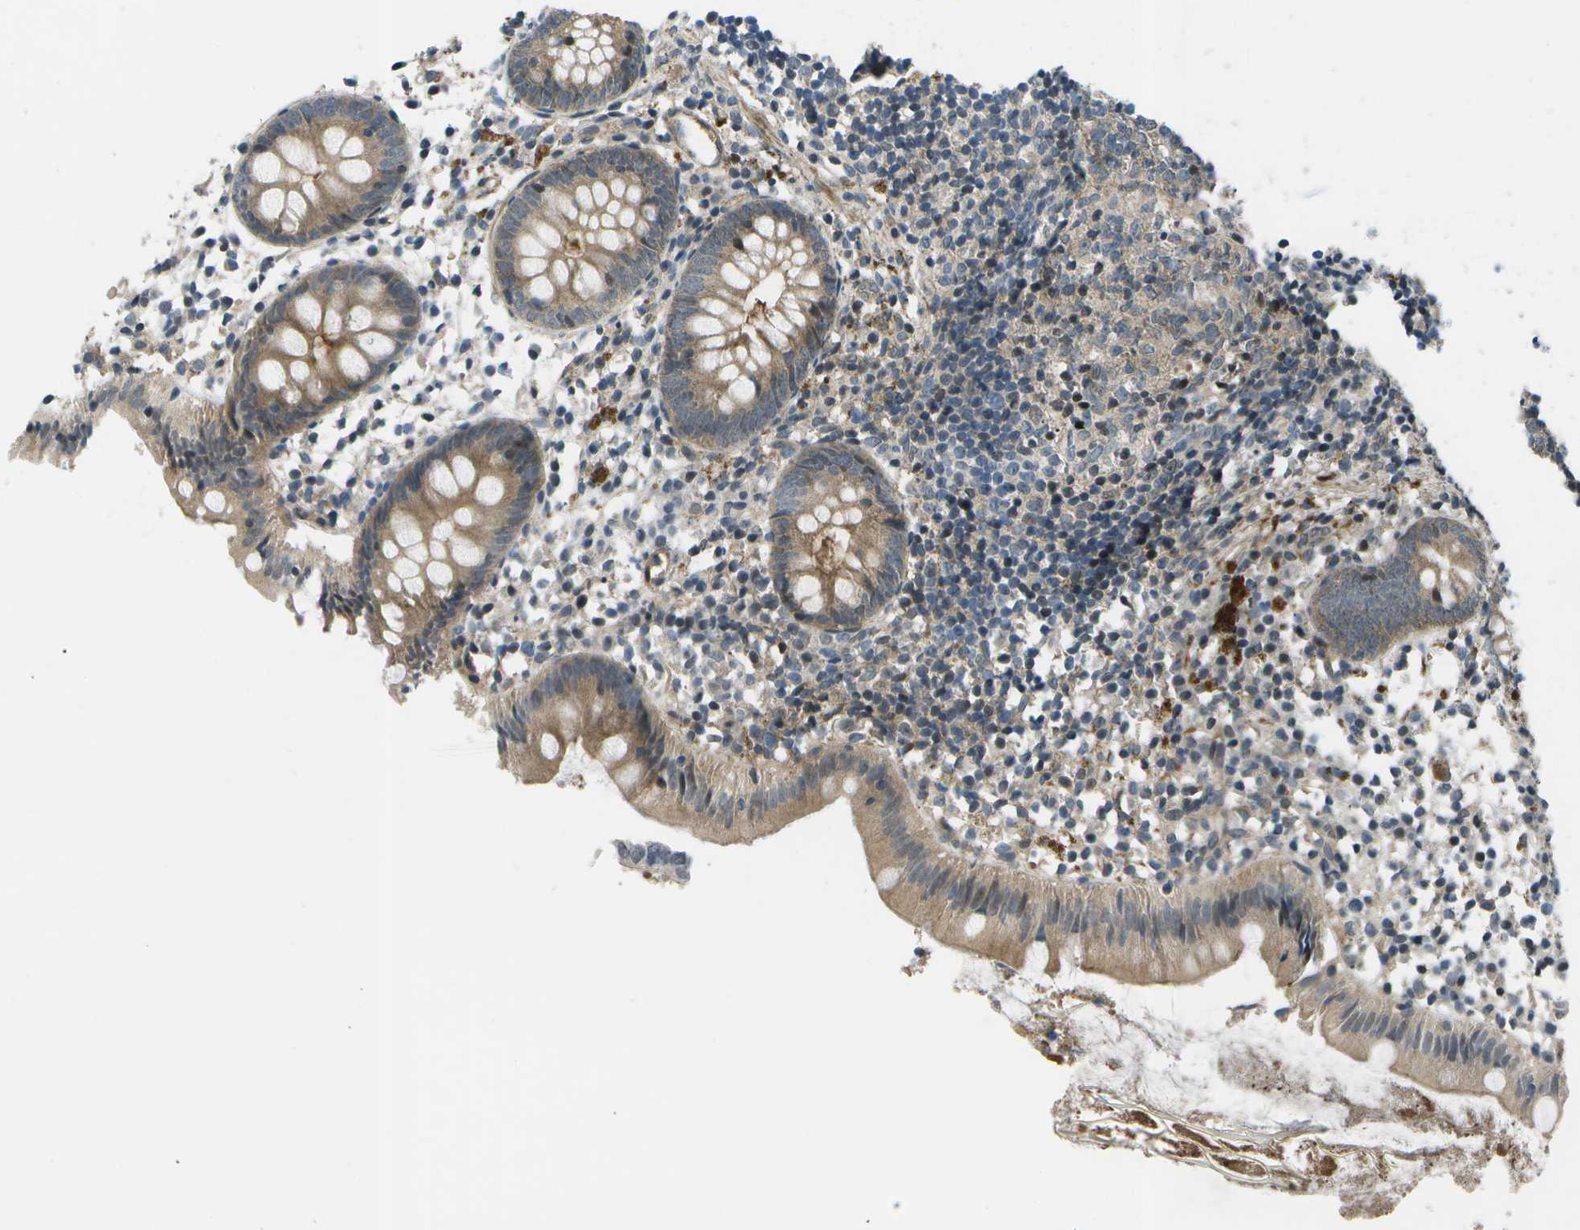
{"staining": {"intensity": "moderate", "quantity": ">75%", "location": "cytoplasmic/membranous"}, "tissue": "appendix", "cell_type": "Glandular cells", "image_type": "normal", "snomed": [{"axis": "morphology", "description": "Normal tissue, NOS"}, {"axis": "topography", "description": "Appendix"}], "caption": "A micrograph showing moderate cytoplasmic/membranous staining in about >75% of glandular cells in benign appendix, as visualized by brown immunohistochemical staining.", "gene": "ENPP5", "patient": {"sex": "female", "age": 20}}